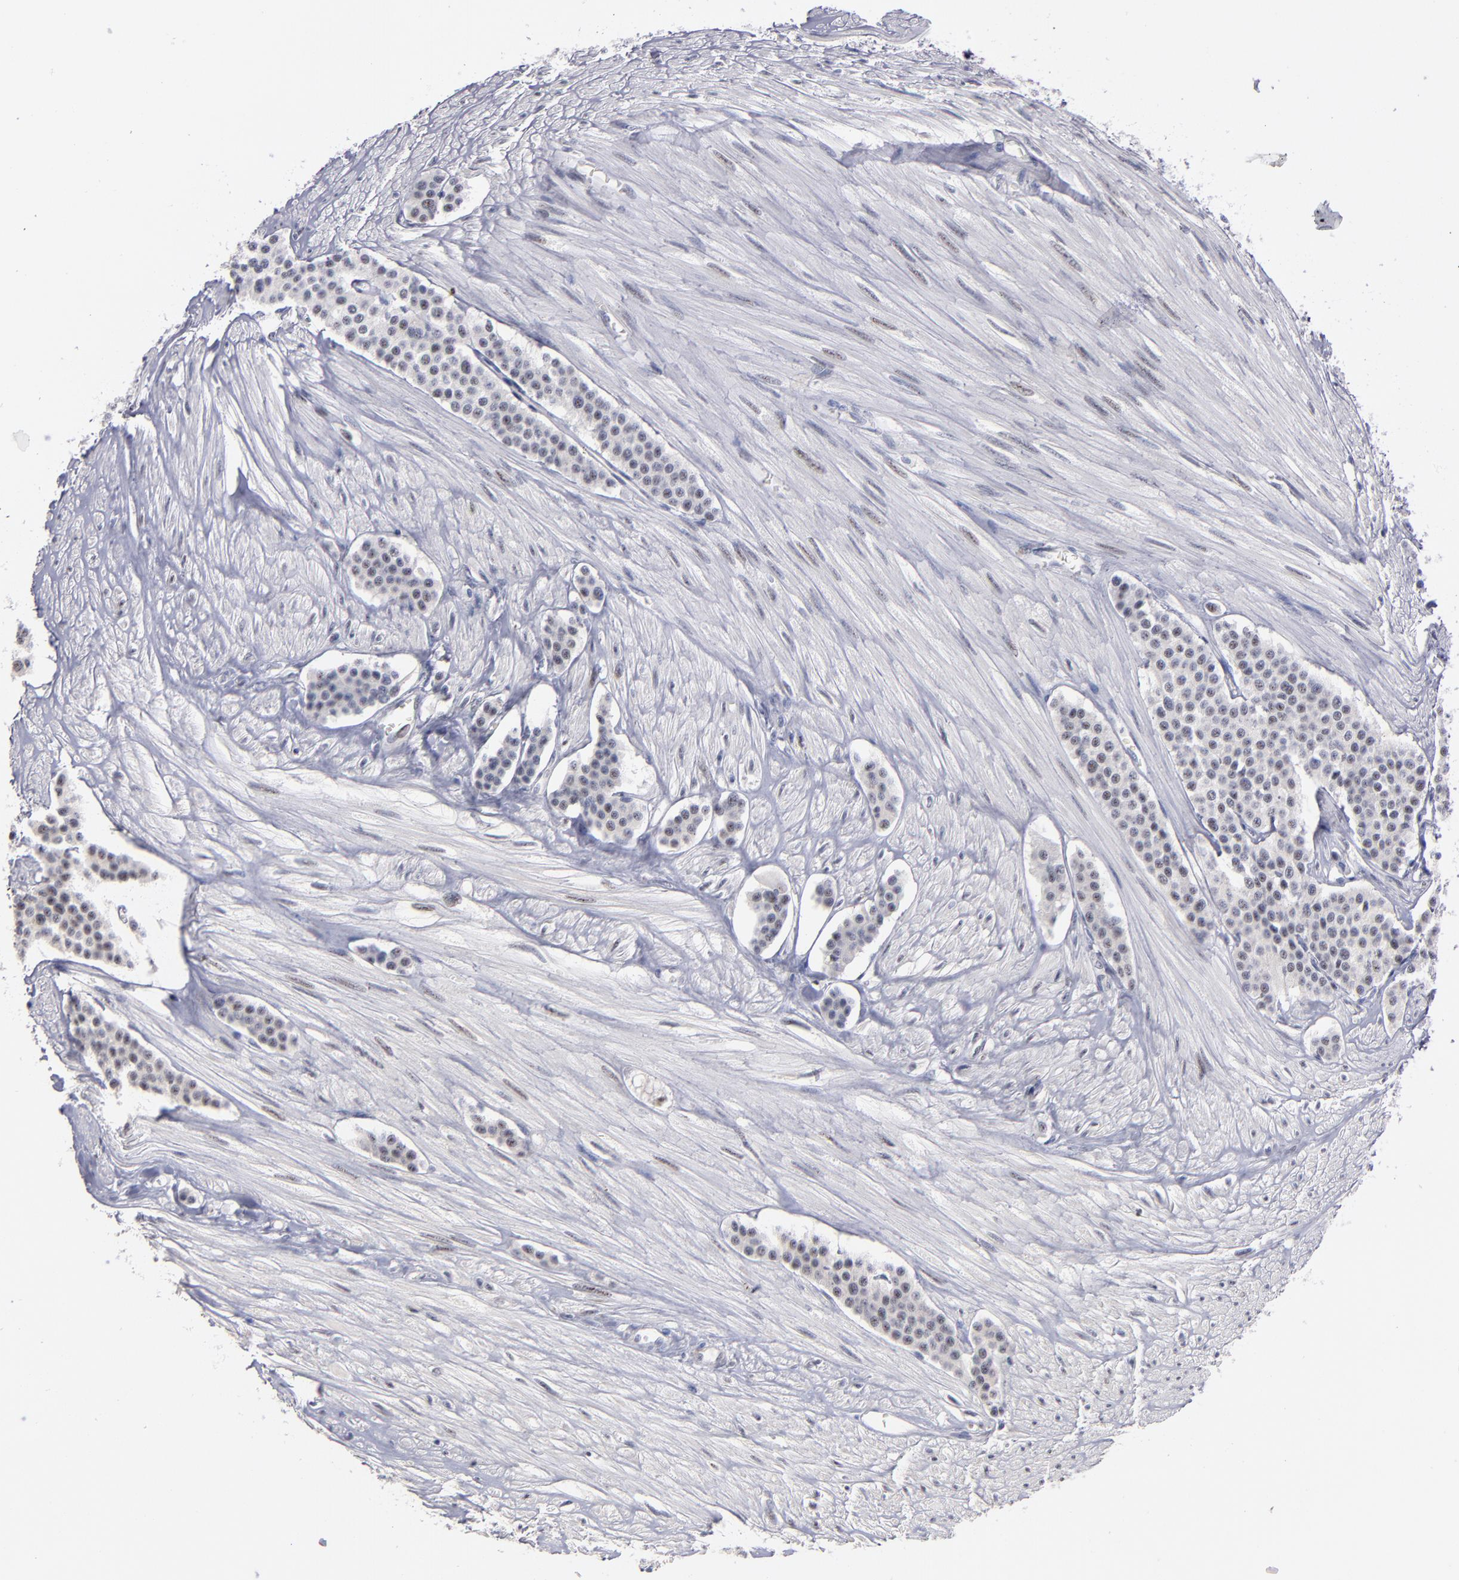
{"staining": {"intensity": "negative", "quantity": "none", "location": "none"}, "tissue": "carcinoid", "cell_type": "Tumor cells", "image_type": "cancer", "snomed": [{"axis": "morphology", "description": "Carcinoid, malignant, NOS"}, {"axis": "topography", "description": "Small intestine"}], "caption": "This image is of carcinoid (malignant) stained with IHC to label a protein in brown with the nuclei are counter-stained blue. There is no expression in tumor cells. The staining was performed using DAB to visualize the protein expression in brown, while the nuclei were stained in blue with hematoxylin (Magnification: 20x).", "gene": "RAF1", "patient": {"sex": "male", "age": 60}}